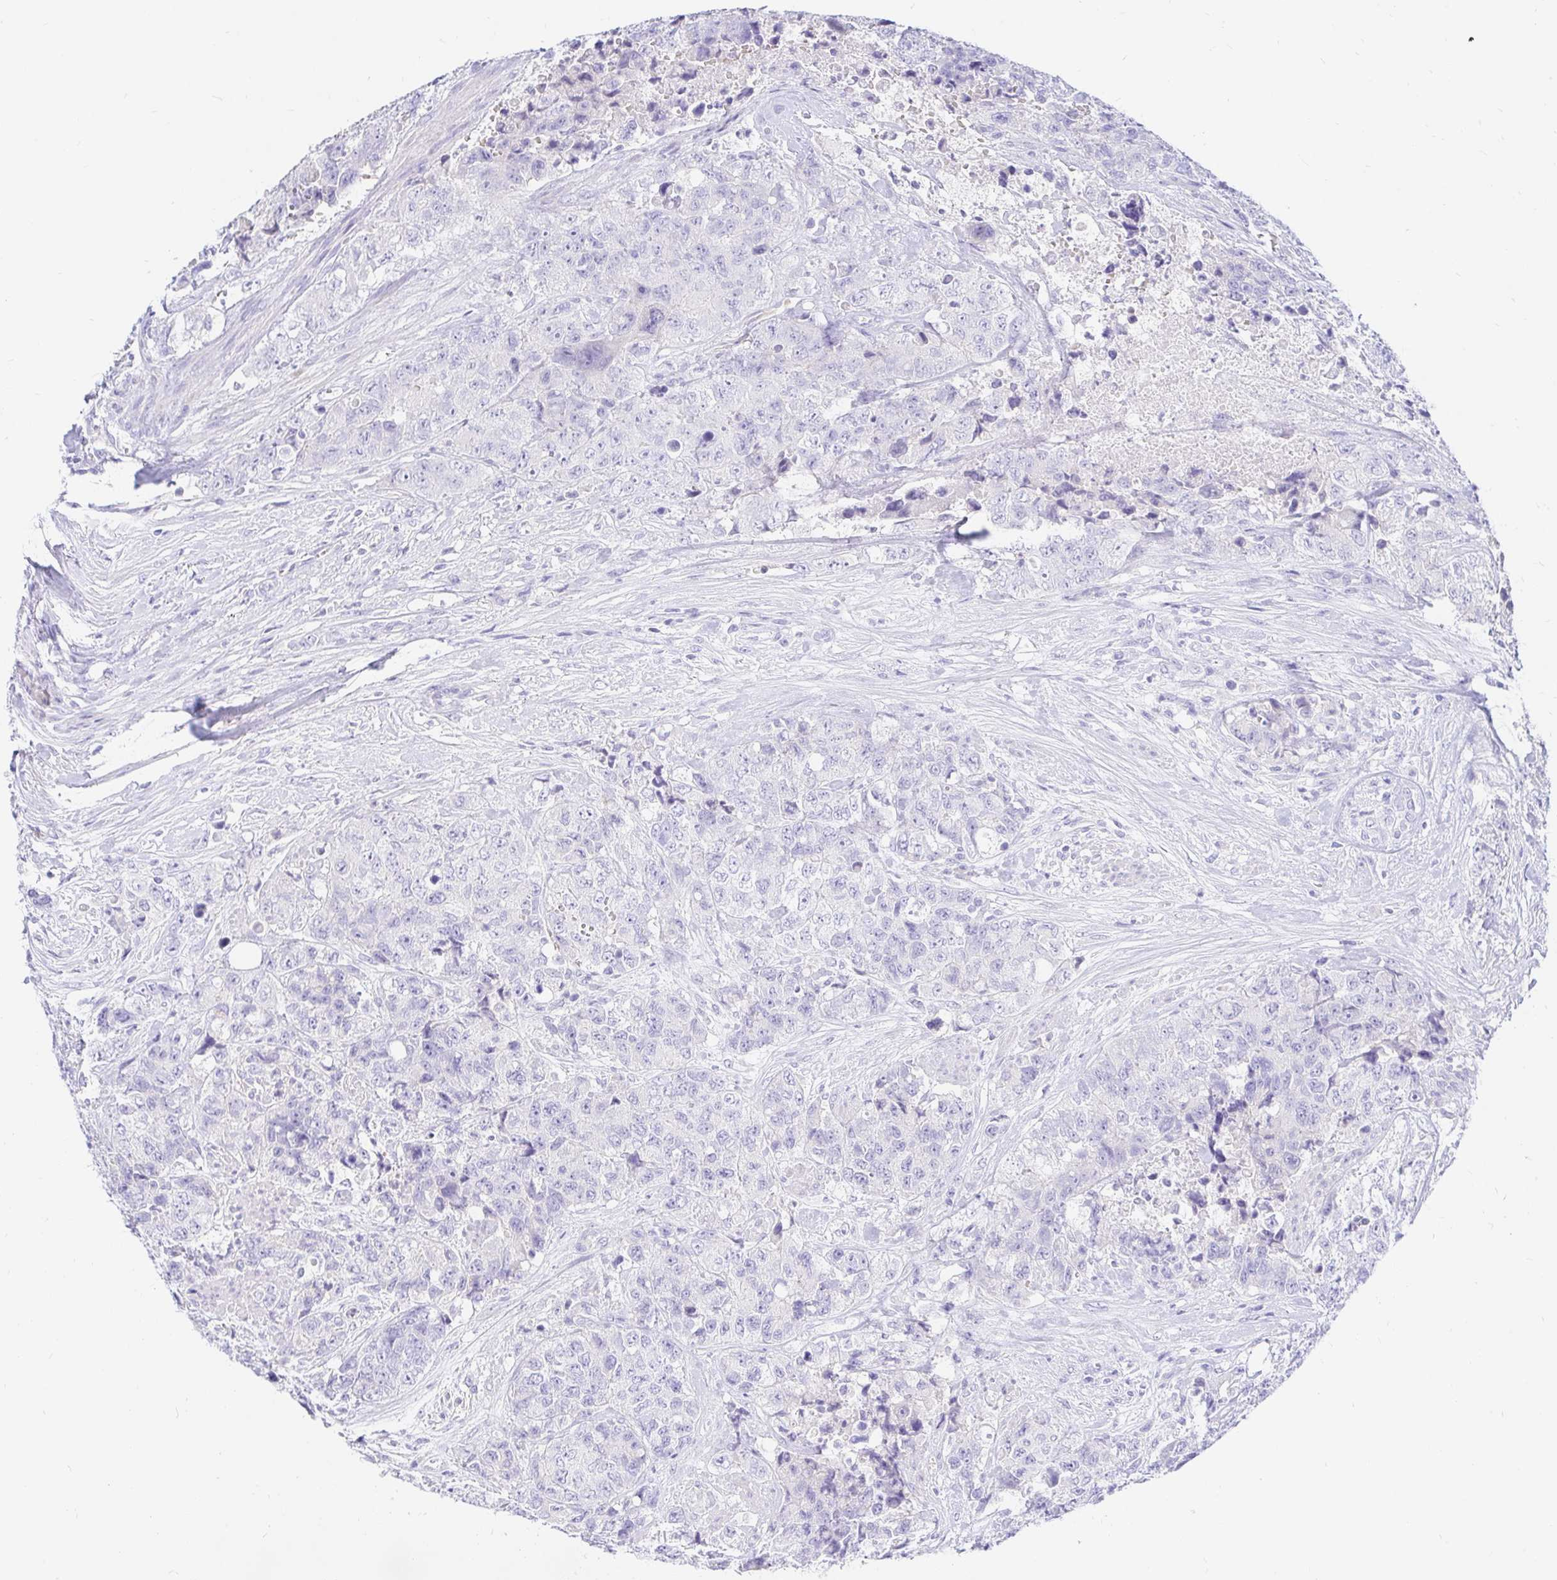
{"staining": {"intensity": "negative", "quantity": "none", "location": "none"}, "tissue": "urothelial cancer", "cell_type": "Tumor cells", "image_type": "cancer", "snomed": [{"axis": "morphology", "description": "Urothelial carcinoma, High grade"}, {"axis": "topography", "description": "Urinary bladder"}], "caption": "Immunohistochemical staining of urothelial cancer reveals no significant positivity in tumor cells.", "gene": "NR2E1", "patient": {"sex": "female", "age": 78}}